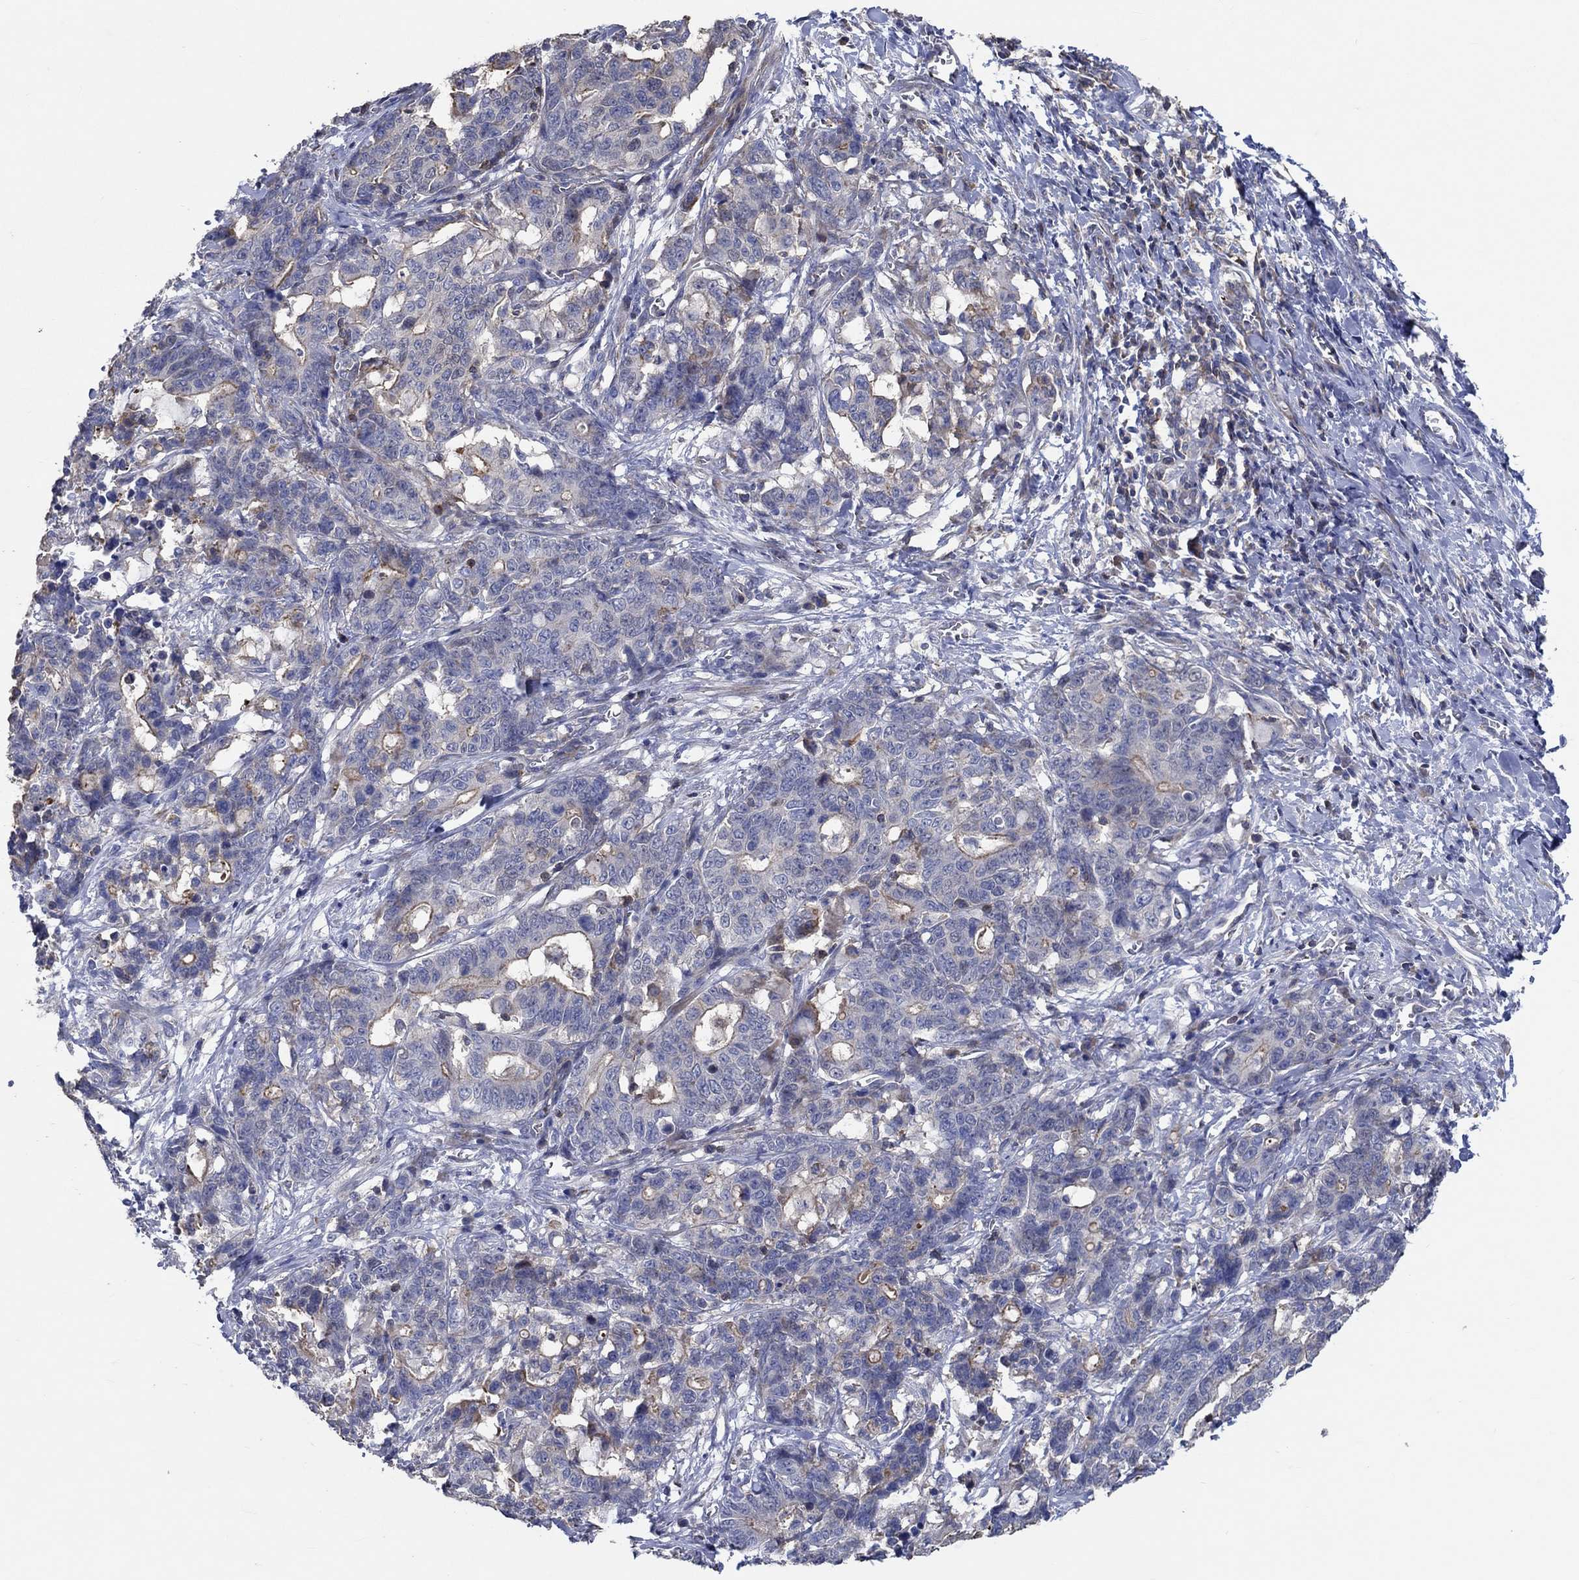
{"staining": {"intensity": "moderate", "quantity": "25%-75%", "location": "cytoplasmic/membranous"}, "tissue": "stomach cancer", "cell_type": "Tumor cells", "image_type": "cancer", "snomed": [{"axis": "morphology", "description": "Normal tissue, NOS"}, {"axis": "morphology", "description": "Adenocarcinoma, NOS"}, {"axis": "topography", "description": "Stomach"}], "caption": "Stomach cancer (adenocarcinoma) stained with immunohistochemistry reveals moderate cytoplasmic/membranous expression in about 25%-75% of tumor cells.", "gene": "TNFAIP8L3", "patient": {"sex": "female", "age": 64}}